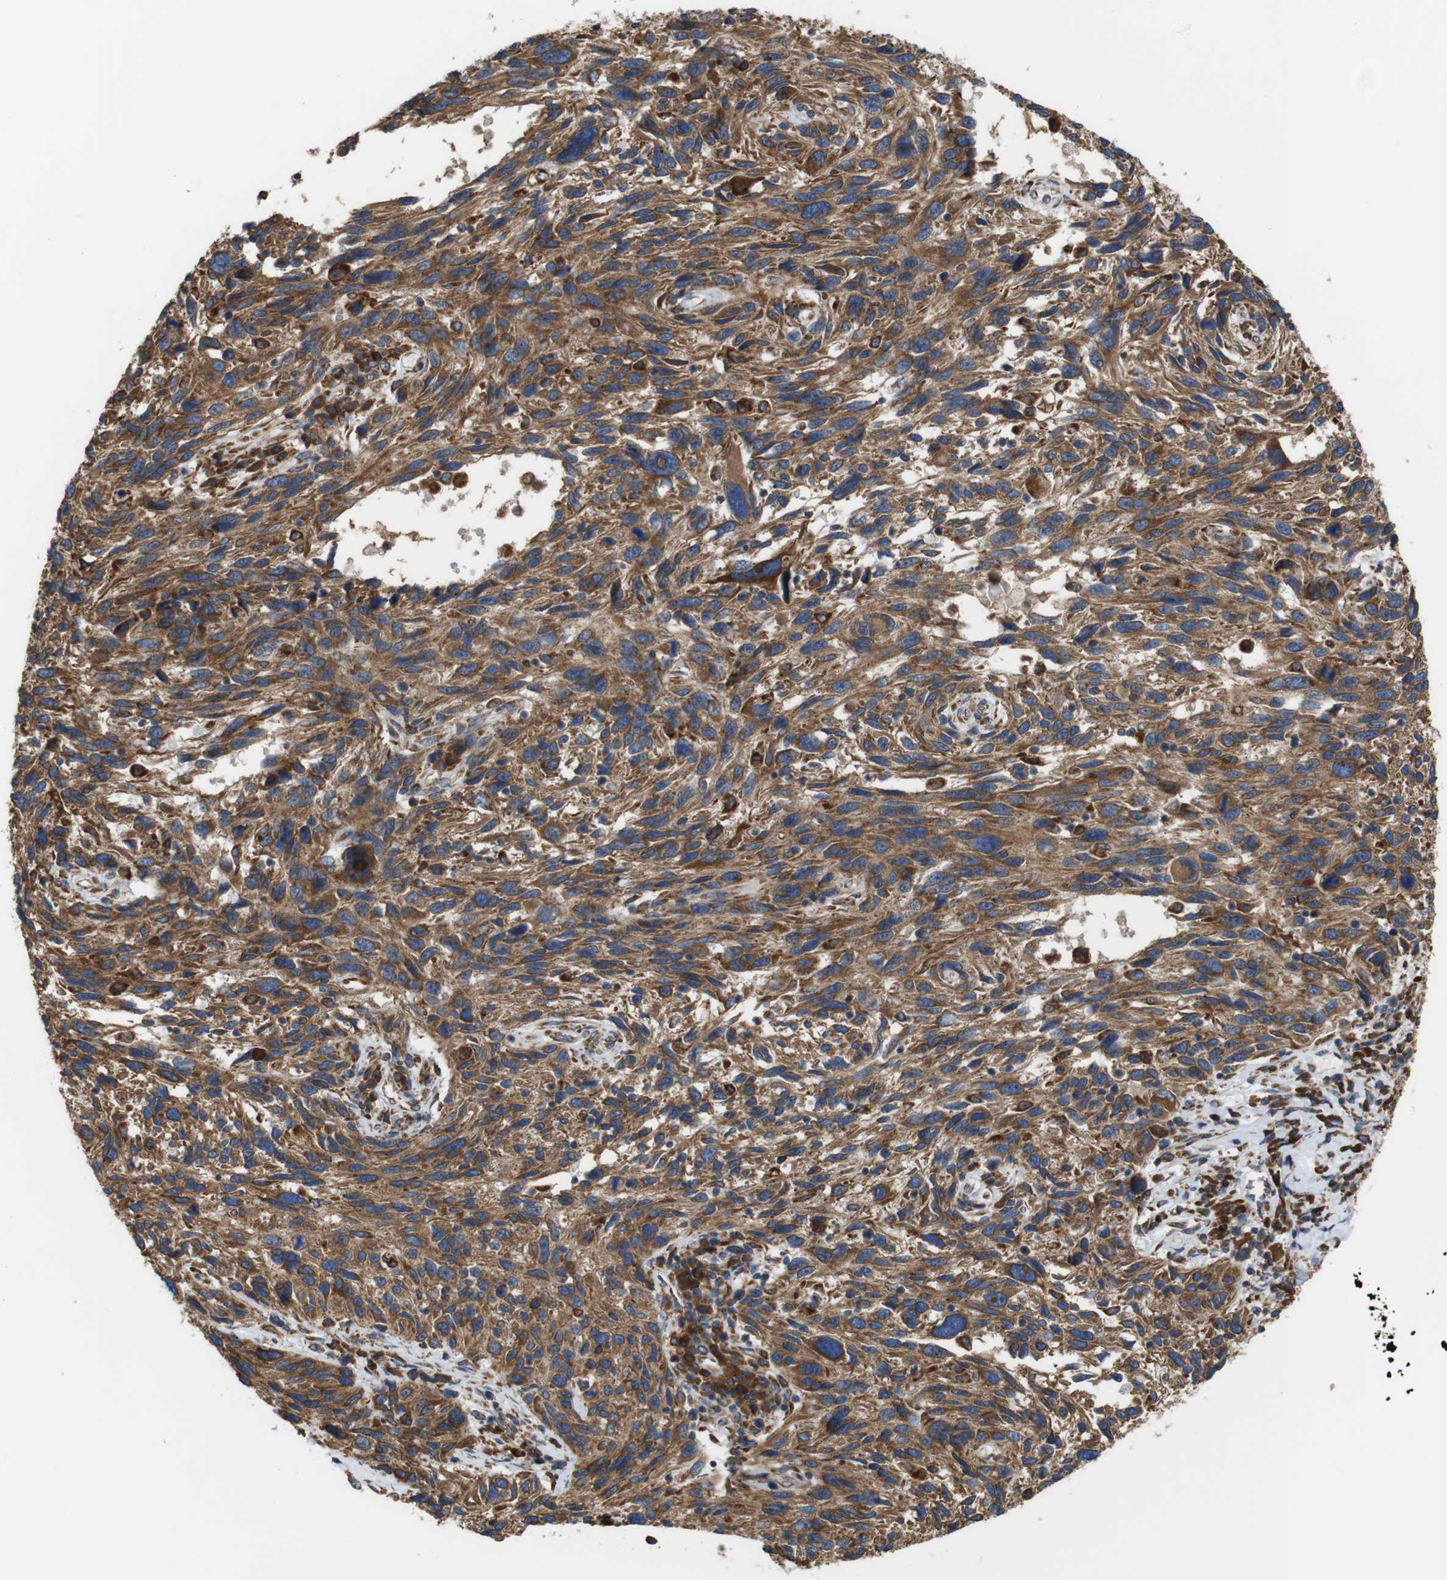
{"staining": {"intensity": "moderate", "quantity": ">75%", "location": "cytoplasmic/membranous"}, "tissue": "melanoma", "cell_type": "Tumor cells", "image_type": "cancer", "snomed": [{"axis": "morphology", "description": "Malignant melanoma, NOS"}, {"axis": "topography", "description": "Skin"}], "caption": "A medium amount of moderate cytoplasmic/membranous staining is identified in about >75% of tumor cells in melanoma tissue.", "gene": "UGGT1", "patient": {"sex": "male", "age": 53}}